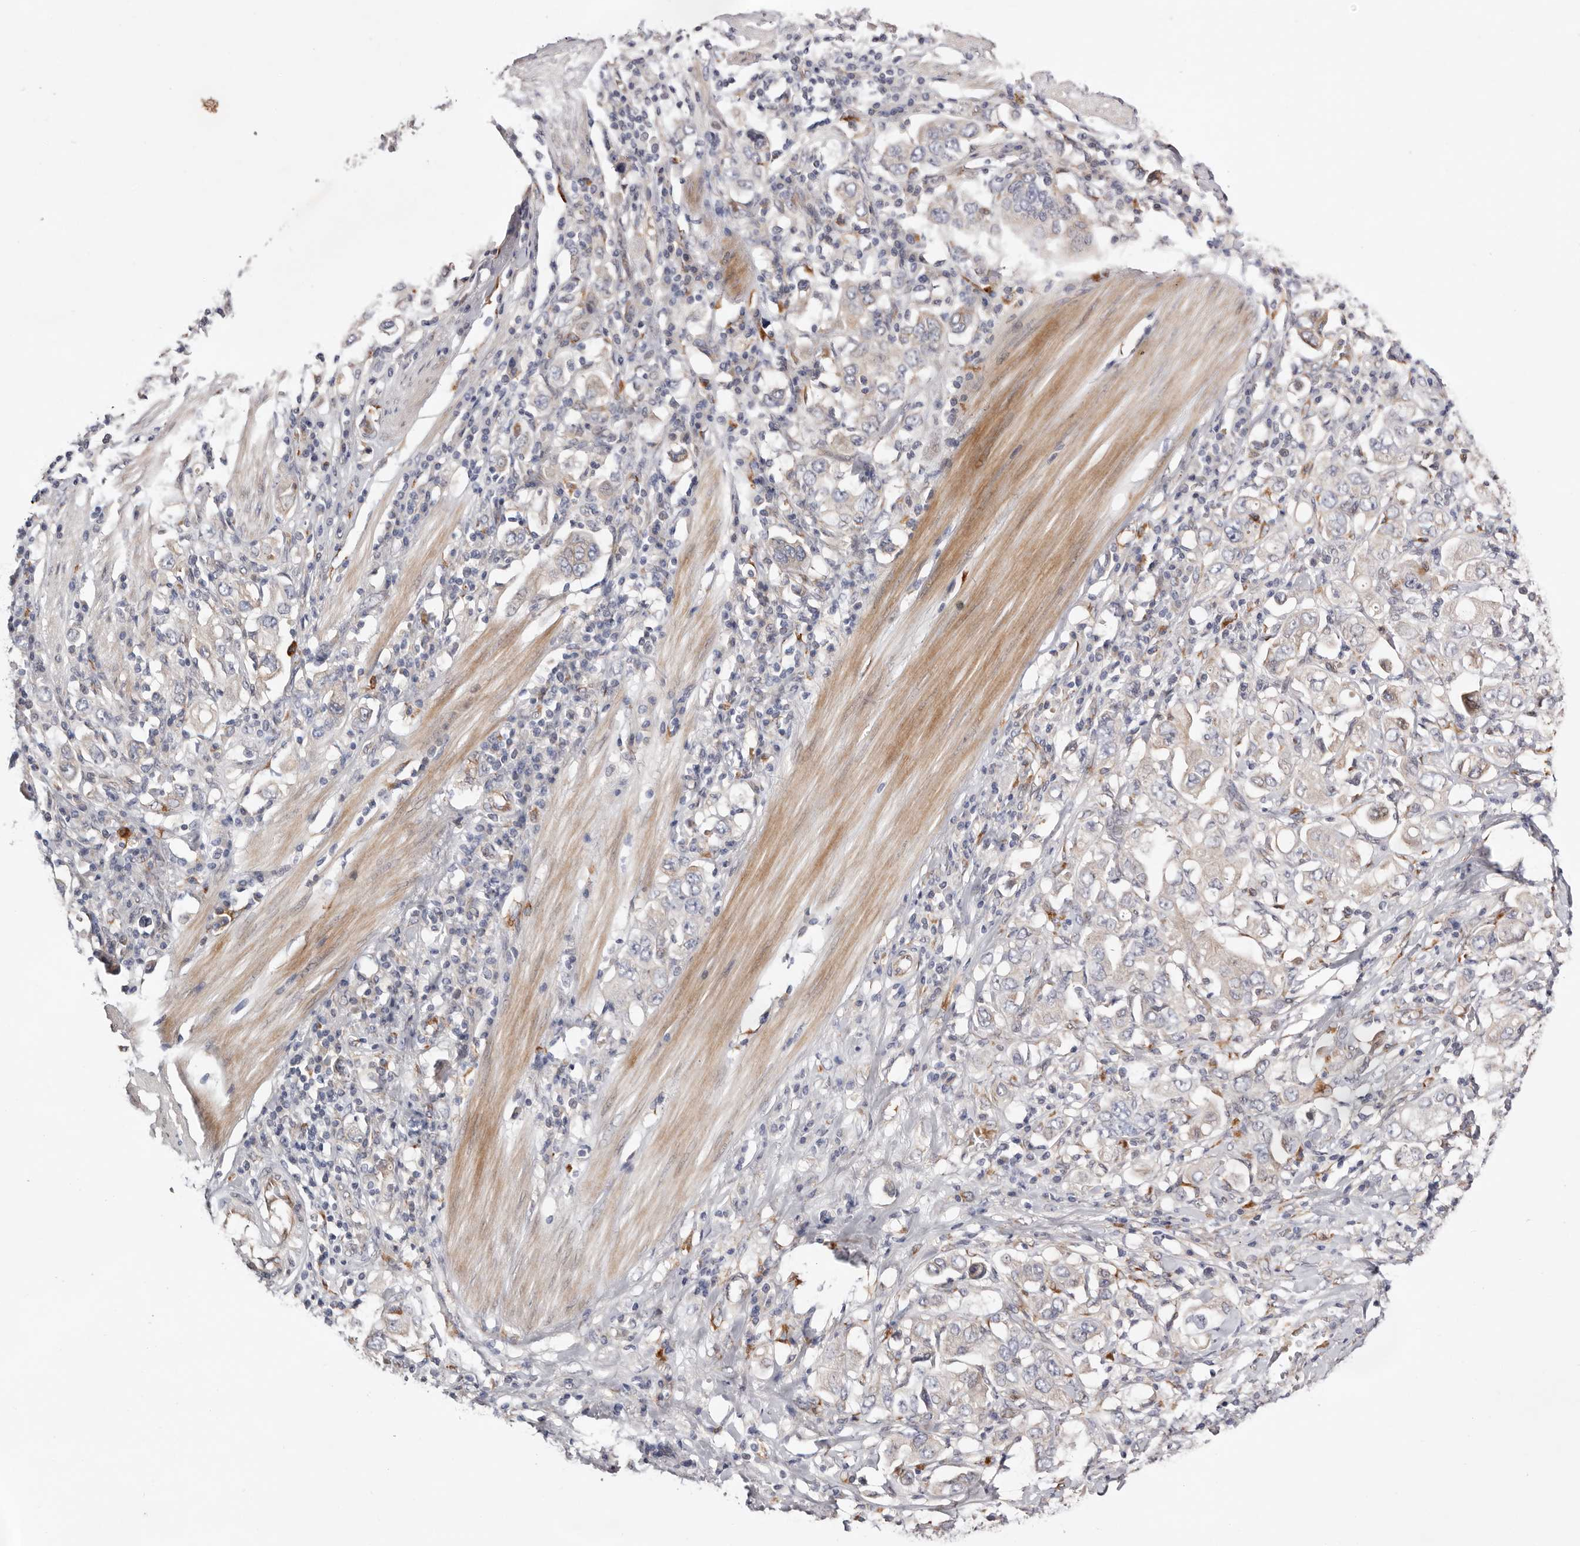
{"staining": {"intensity": "negative", "quantity": "none", "location": "none"}, "tissue": "stomach cancer", "cell_type": "Tumor cells", "image_type": "cancer", "snomed": [{"axis": "morphology", "description": "Adenocarcinoma, NOS"}, {"axis": "topography", "description": "Stomach, upper"}], "caption": "An IHC image of stomach cancer is shown. There is no staining in tumor cells of stomach cancer. (DAB (3,3'-diaminobenzidine) immunohistochemistry visualized using brightfield microscopy, high magnification).", "gene": "USH1C", "patient": {"sex": "male", "age": 62}}